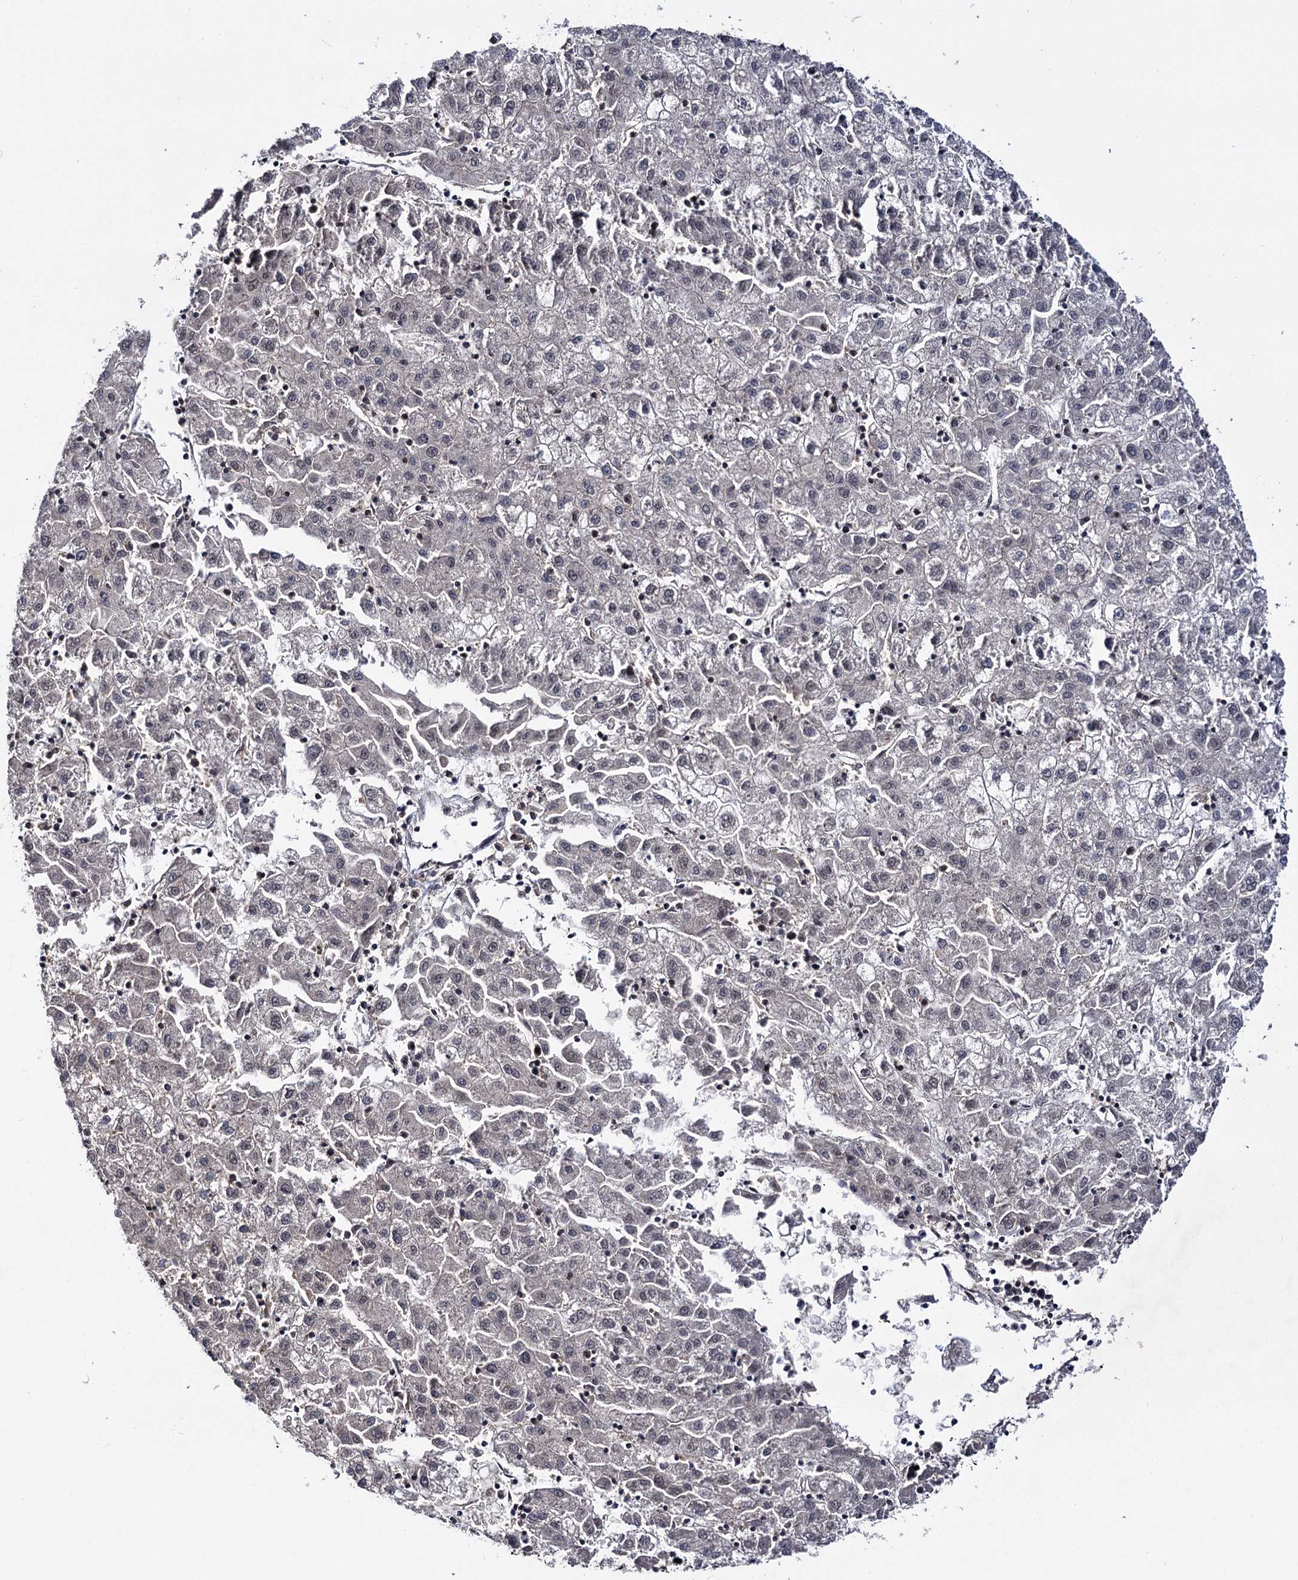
{"staining": {"intensity": "negative", "quantity": "none", "location": "none"}, "tissue": "liver cancer", "cell_type": "Tumor cells", "image_type": "cancer", "snomed": [{"axis": "morphology", "description": "Carcinoma, Hepatocellular, NOS"}, {"axis": "topography", "description": "Liver"}], "caption": "Tumor cells show no significant expression in liver cancer (hepatocellular carcinoma).", "gene": "SMCHD1", "patient": {"sex": "male", "age": 72}}